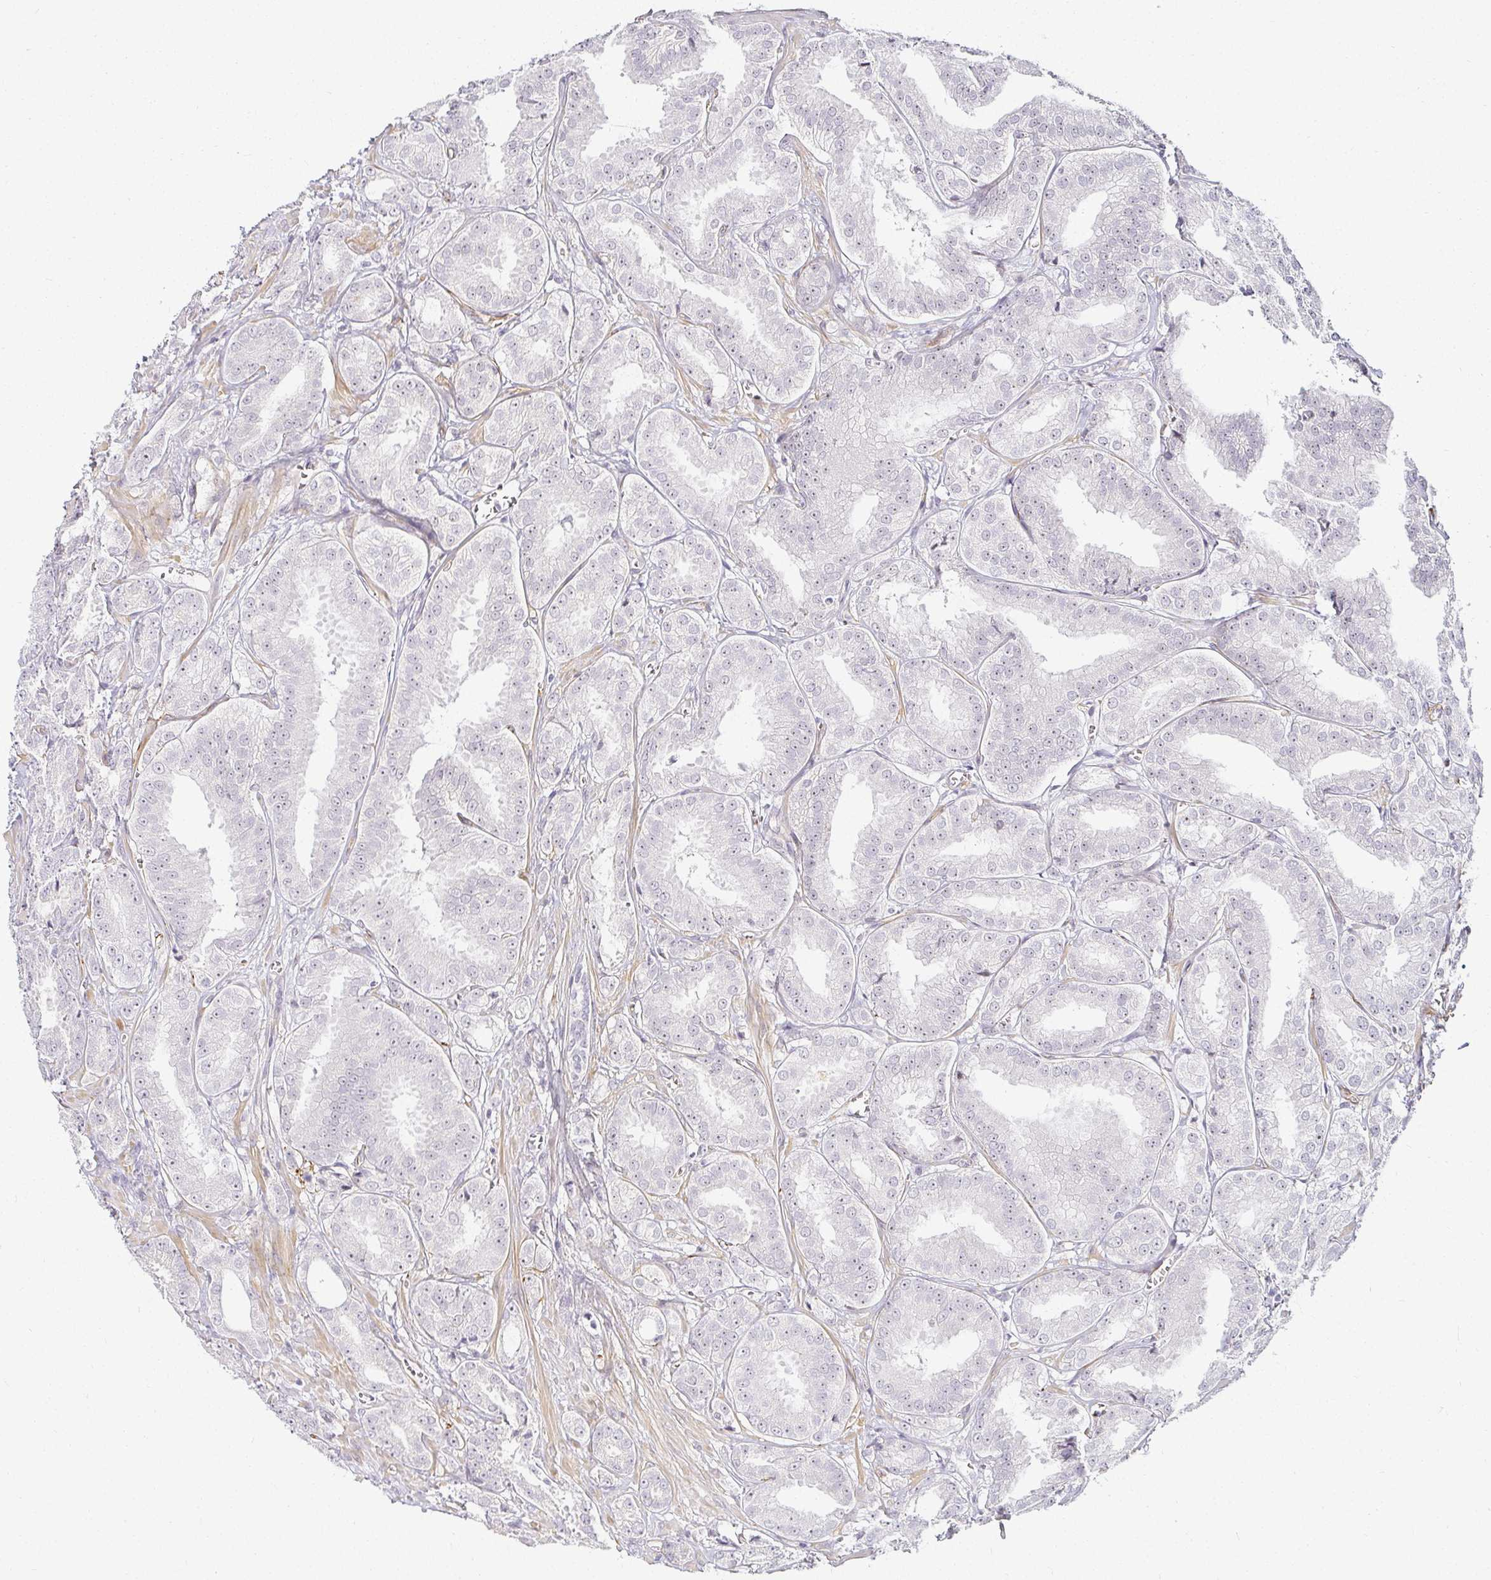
{"staining": {"intensity": "negative", "quantity": "none", "location": "none"}, "tissue": "prostate cancer", "cell_type": "Tumor cells", "image_type": "cancer", "snomed": [{"axis": "morphology", "description": "Adenocarcinoma, High grade"}, {"axis": "topography", "description": "Prostate"}], "caption": "A high-resolution photomicrograph shows immunohistochemistry (IHC) staining of prostate cancer (adenocarcinoma (high-grade)), which reveals no significant expression in tumor cells.", "gene": "ACAN", "patient": {"sex": "male", "age": 64}}